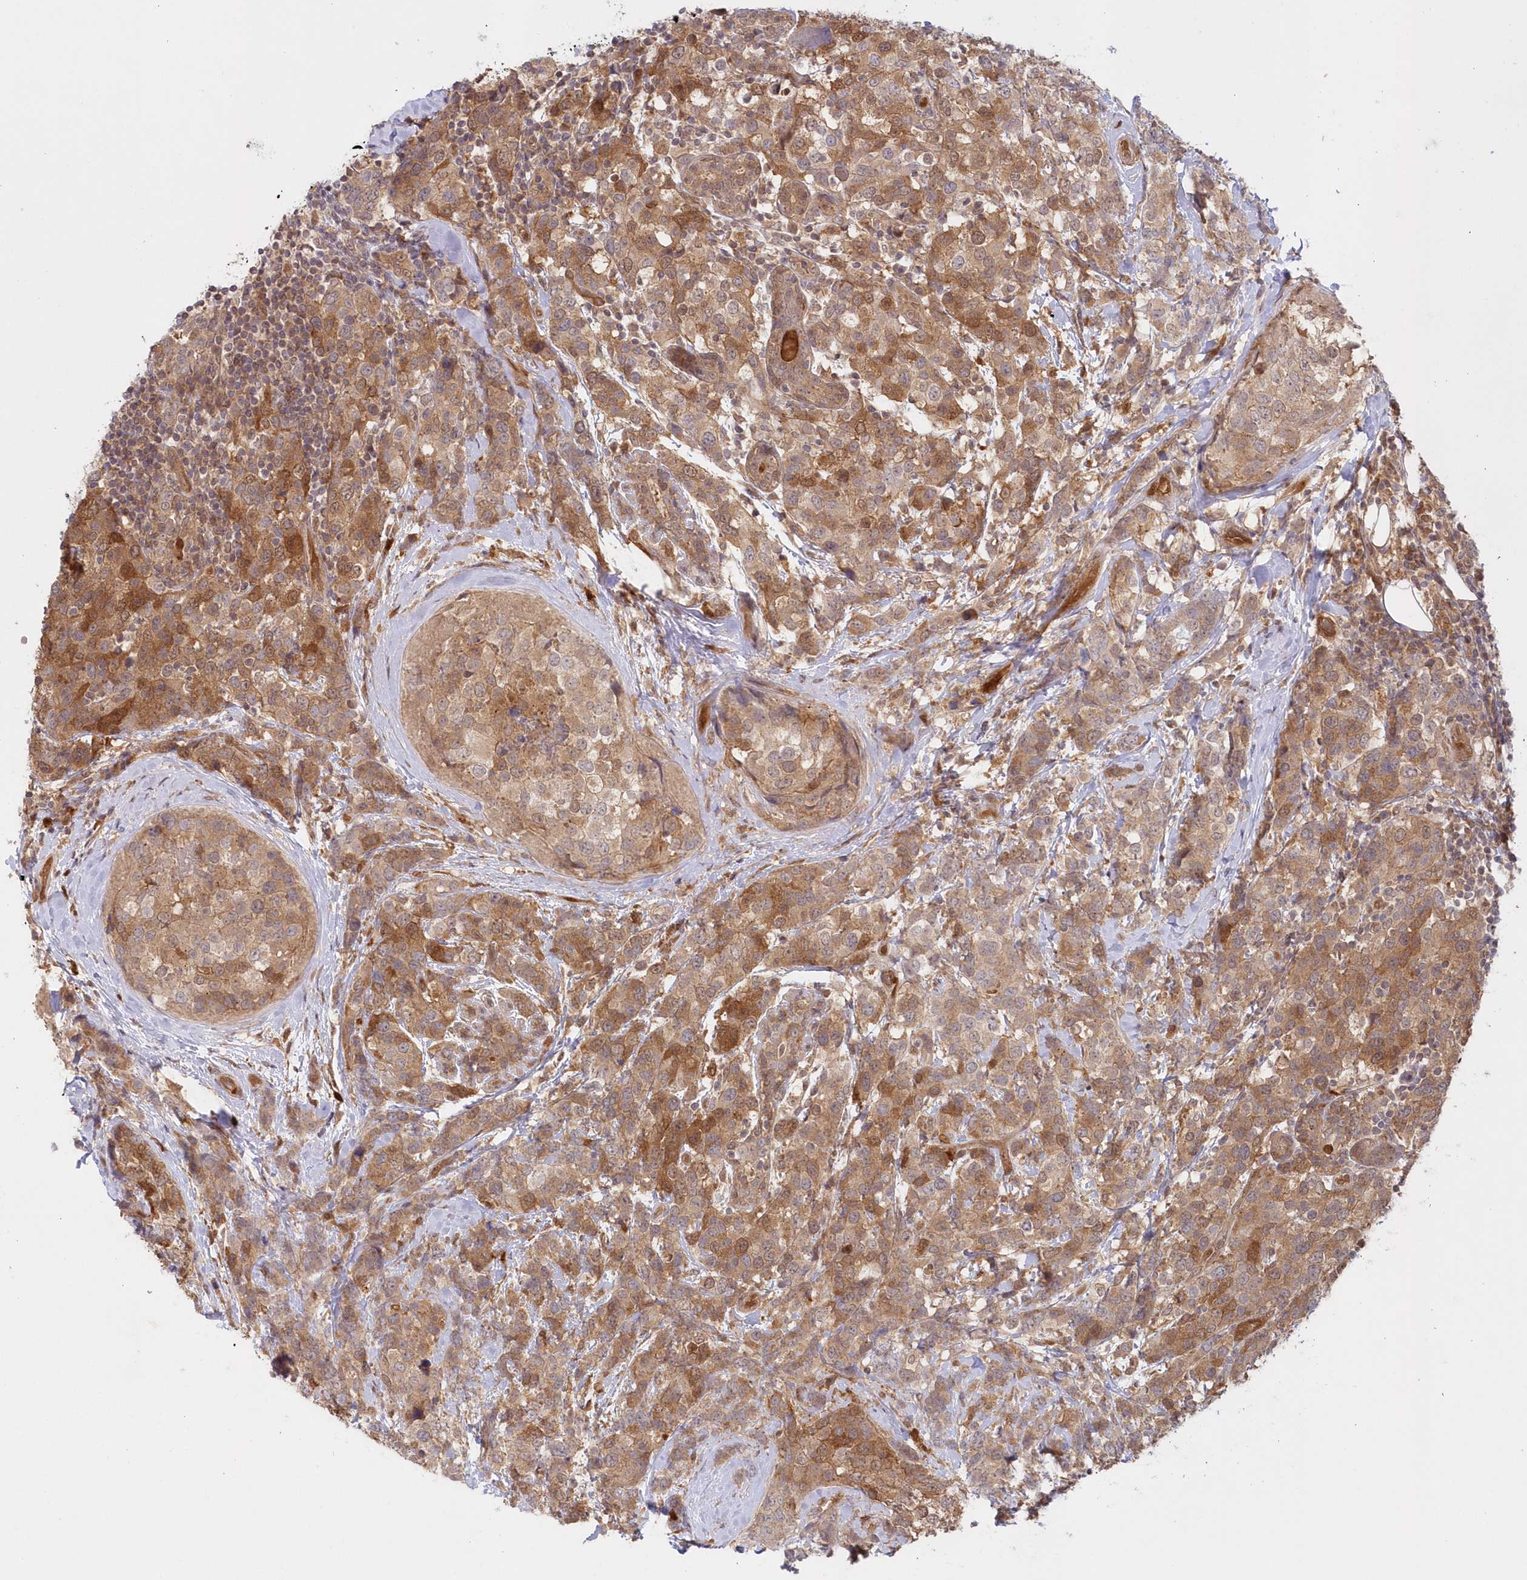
{"staining": {"intensity": "moderate", "quantity": ">75%", "location": "cytoplasmic/membranous,nuclear"}, "tissue": "breast cancer", "cell_type": "Tumor cells", "image_type": "cancer", "snomed": [{"axis": "morphology", "description": "Lobular carcinoma"}, {"axis": "topography", "description": "Breast"}], "caption": "Immunohistochemical staining of lobular carcinoma (breast) reveals medium levels of moderate cytoplasmic/membranous and nuclear protein staining in about >75% of tumor cells.", "gene": "GBE1", "patient": {"sex": "female", "age": 59}}